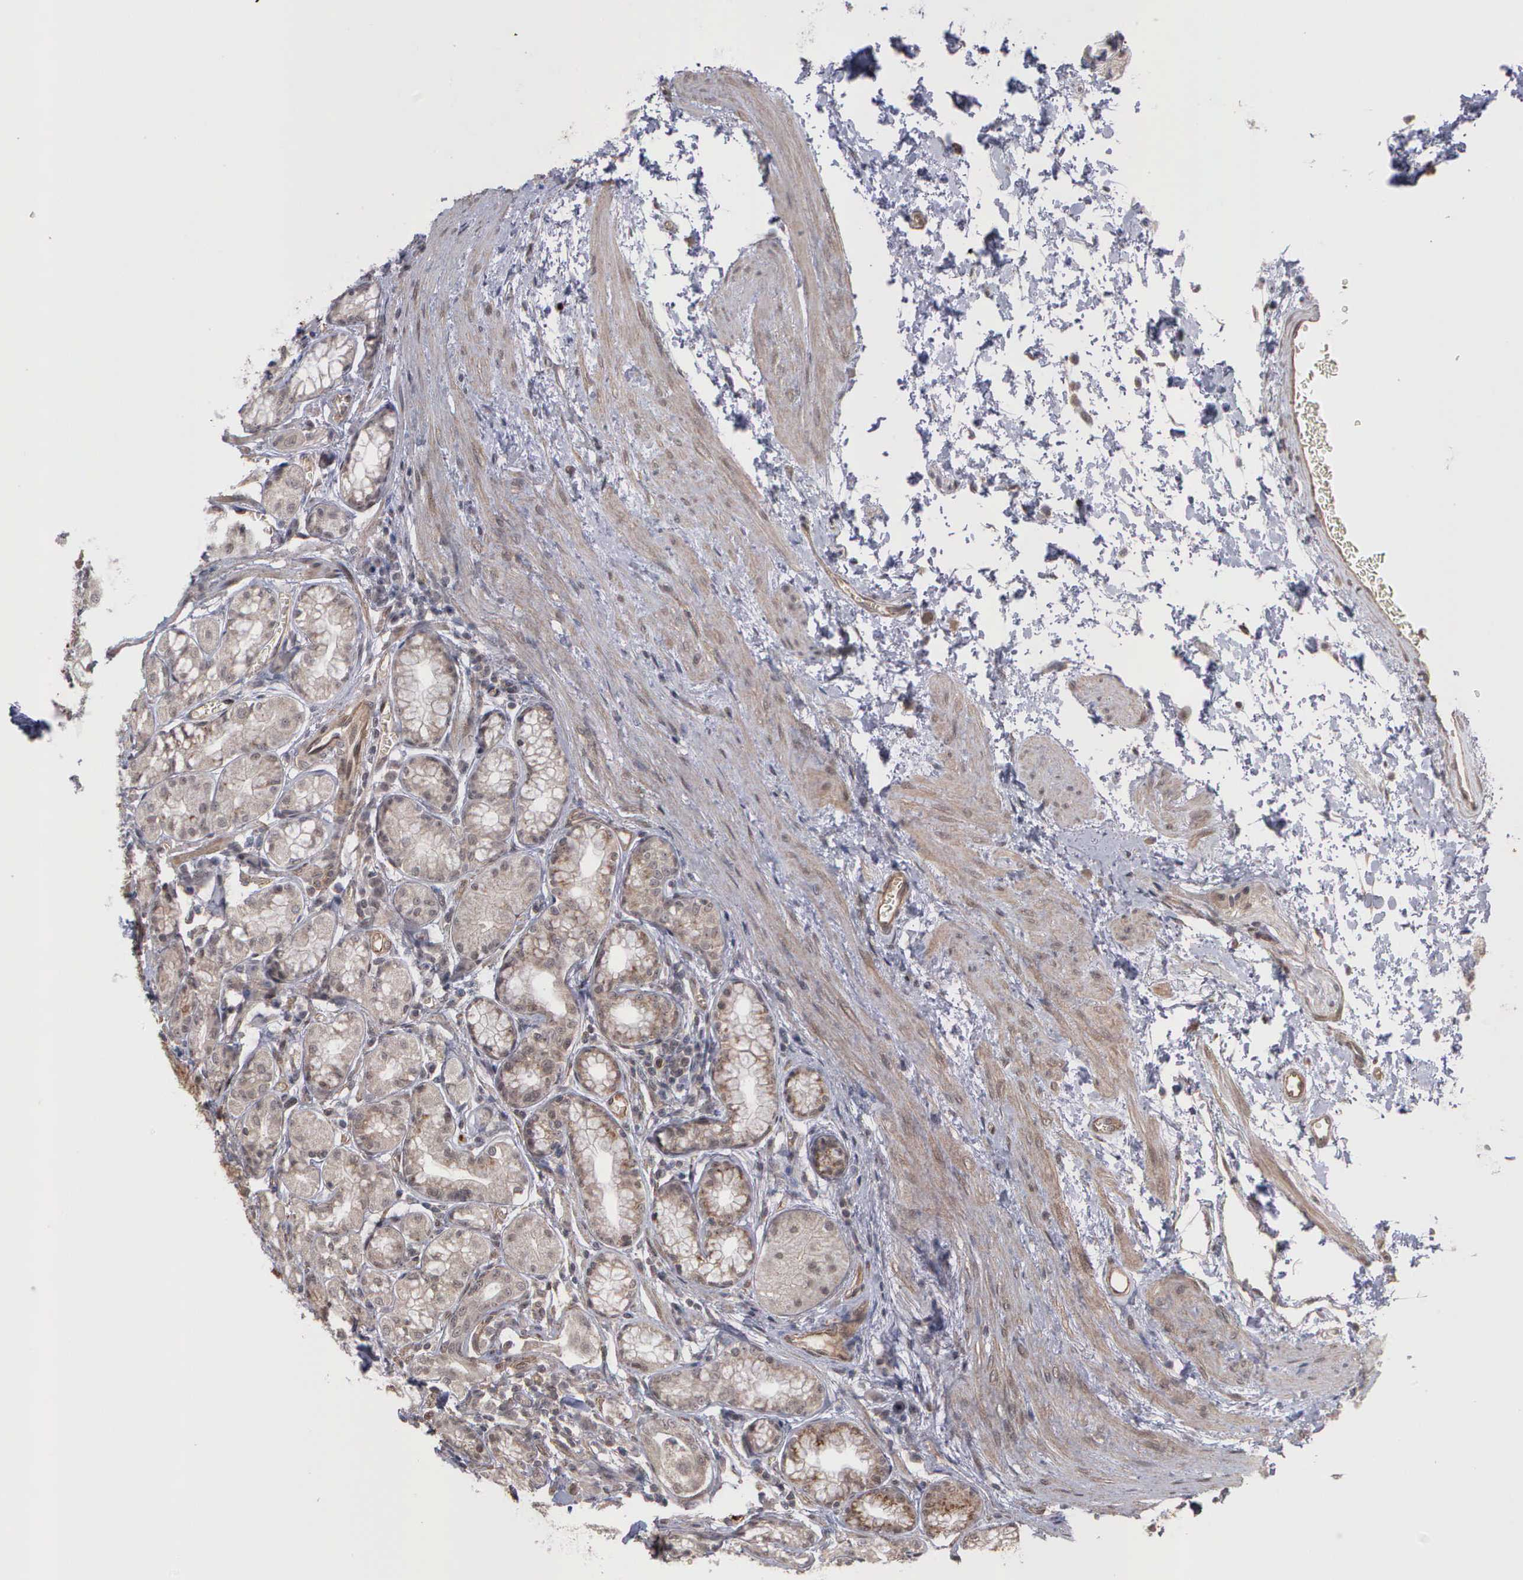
{"staining": {"intensity": "moderate", "quantity": "25%-75%", "location": "cytoplasmic/membranous"}, "tissue": "stomach", "cell_type": "Glandular cells", "image_type": "normal", "snomed": [{"axis": "morphology", "description": "Normal tissue, NOS"}, {"axis": "topography", "description": "Stomach"}, {"axis": "topography", "description": "Stomach, lower"}], "caption": "Human stomach stained with a brown dye displays moderate cytoplasmic/membranous positive positivity in about 25%-75% of glandular cells.", "gene": "MMP9", "patient": {"sex": "male", "age": 76}}